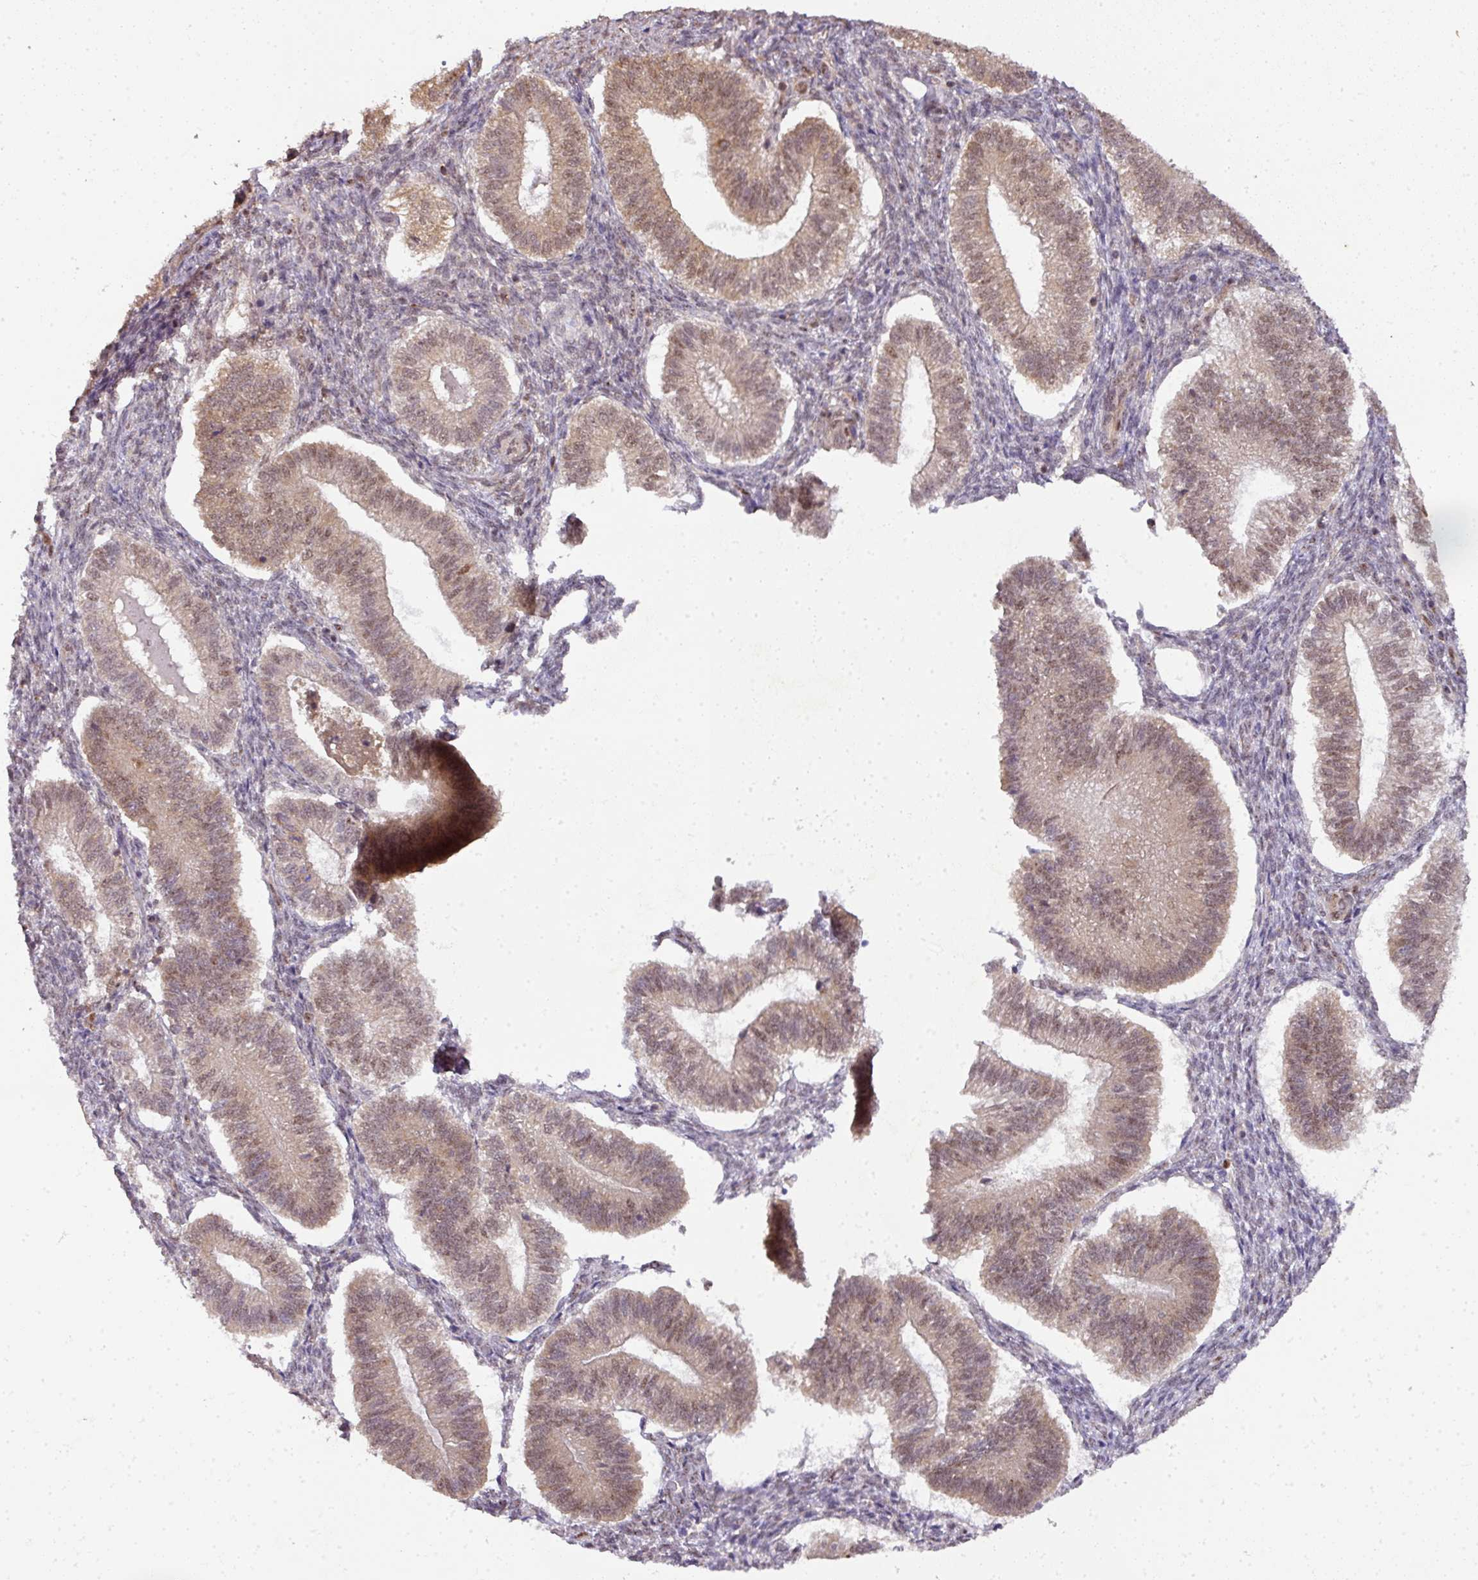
{"staining": {"intensity": "moderate", "quantity": "25%-75%", "location": "cytoplasmic/membranous,nuclear"}, "tissue": "endometrium", "cell_type": "Cells in endometrial stroma", "image_type": "normal", "snomed": [{"axis": "morphology", "description": "Normal tissue, NOS"}, {"axis": "topography", "description": "Endometrium"}], "caption": "A high-resolution image shows IHC staining of normal endometrium, which exhibits moderate cytoplasmic/membranous,nuclear positivity in about 25%-75% of cells in endometrial stroma. The protein is shown in brown color, while the nuclei are stained blue.", "gene": "RANBP9", "patient": {"sex": "female", "age": 25}}